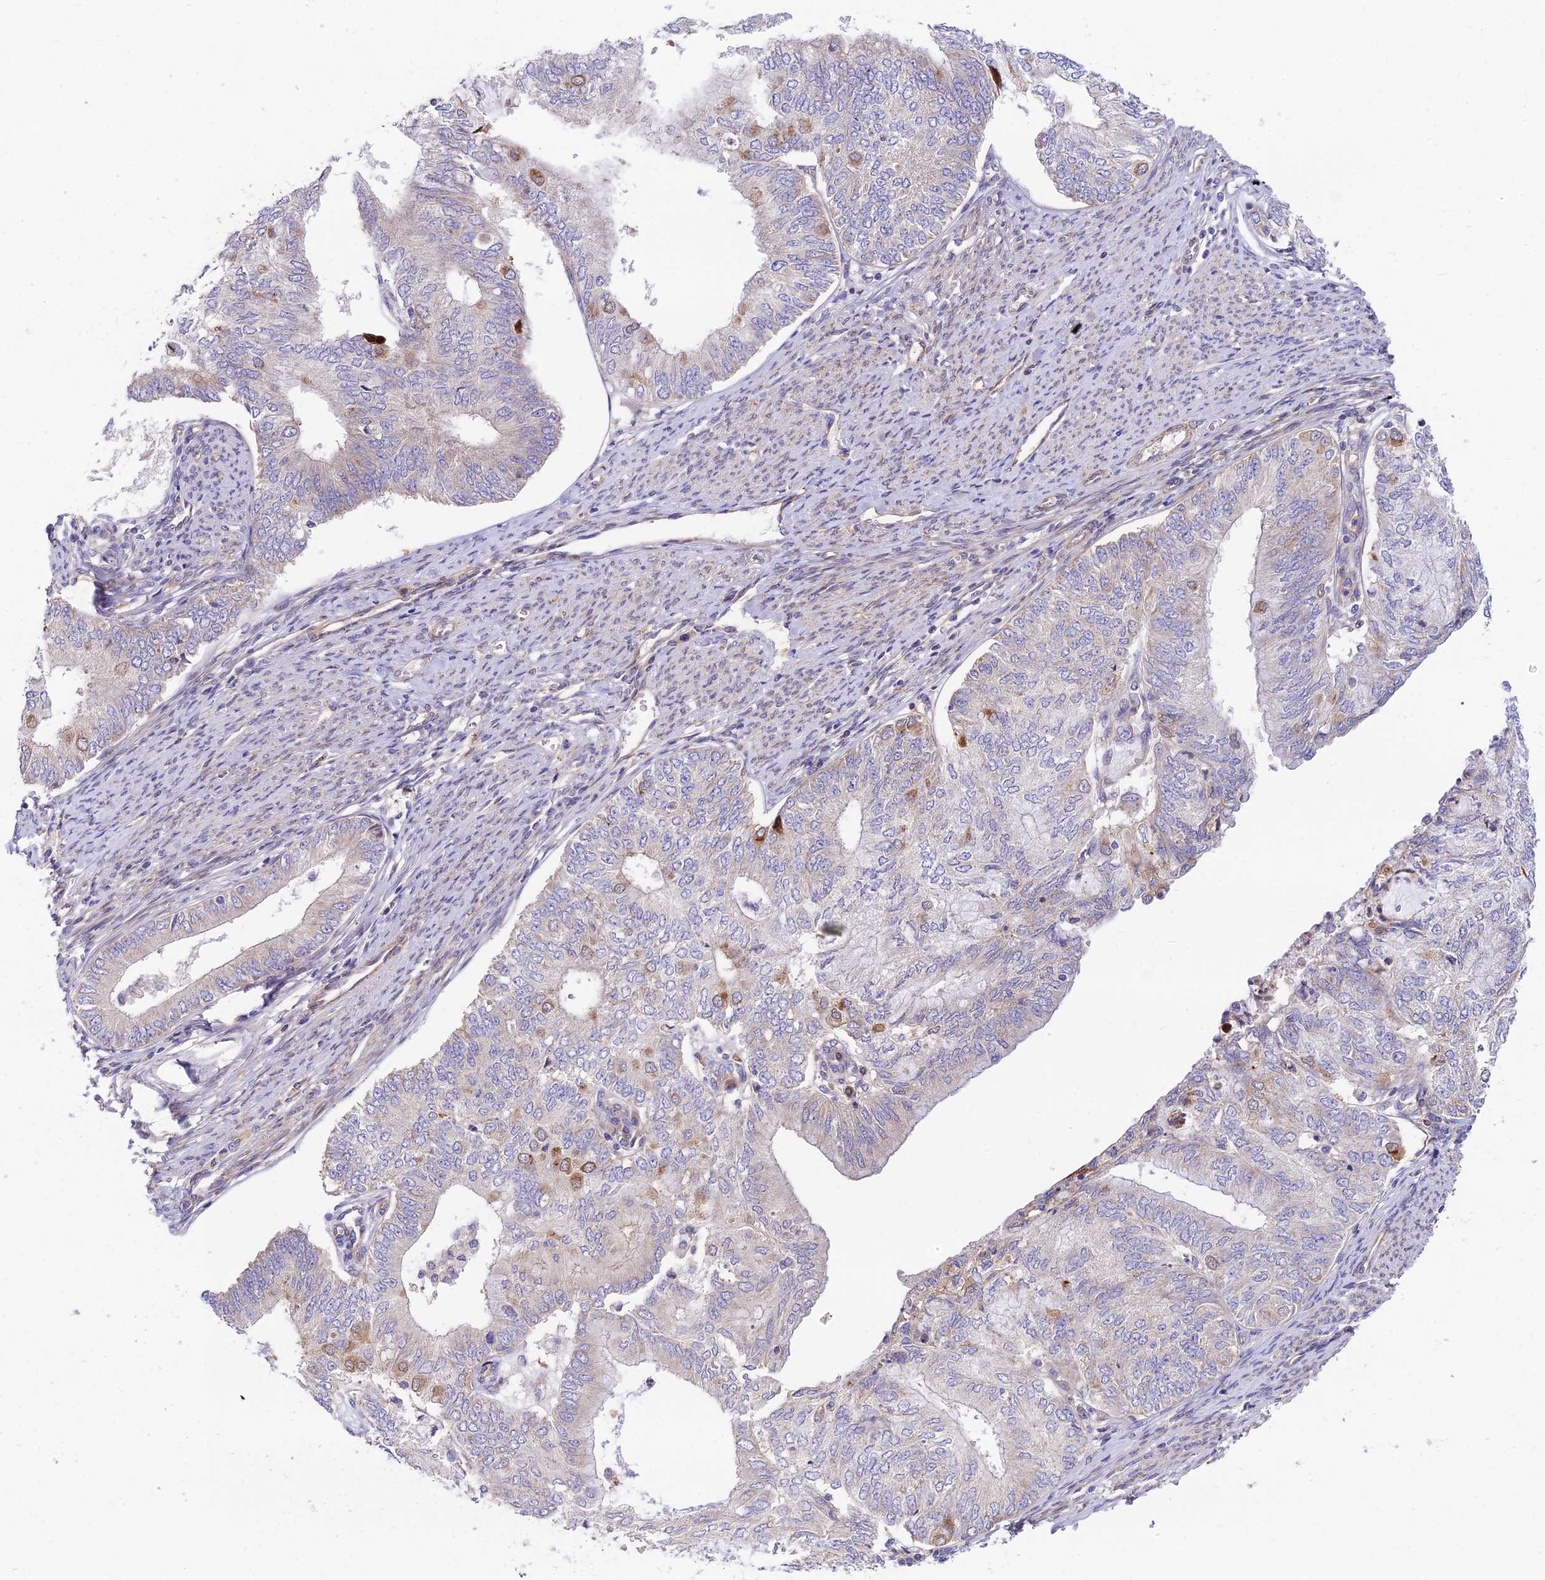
{"staining": {"intensity": "moderate", "quantity": "<25%", "location": "cytoplasmic/membranous"}, "tissue": "endometrial cancer", "cell_type": "Tumor cells", "image_type": "cancer", "snomed": [{"axis": "morphology", "description": "Adenocarcinoma, NOS"}, {"axis": "topography", "description": "Endometrium"}], "caption": "The micrograph reveals staining of endometrial cancer (adenocarcinoma), revealing moderate cytoplasmic/membranous protein positivity (brown color) within tumor cells.", "gene": "TRIM43B", "patient": {"sex": "female", "age": 68}}